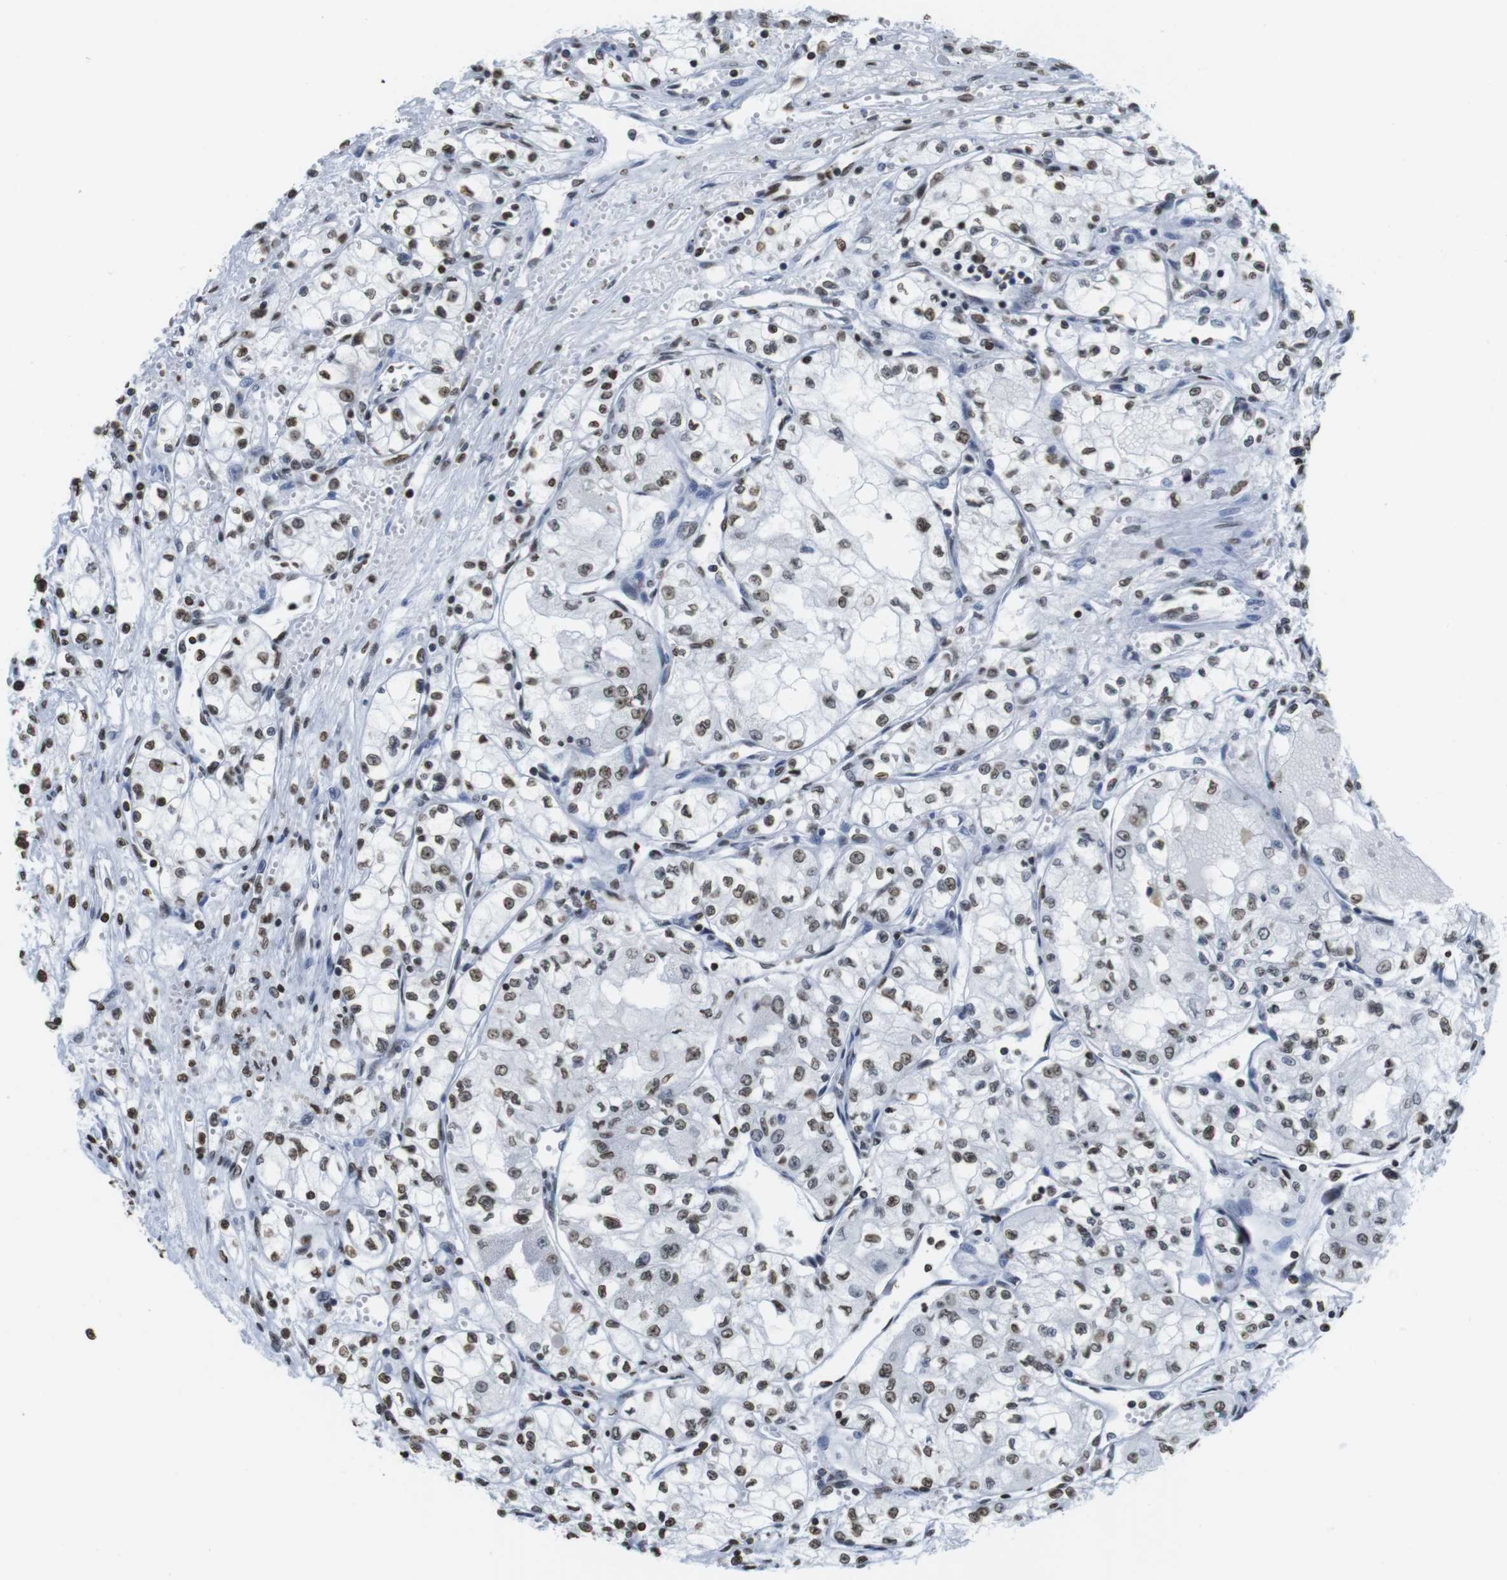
{"staining": {"intensity": "moderate", "quantity": ">75%", "location": "nuclear"}, "tissue": "renal cancer", "cell_type": "Tumor cells", "image_type": "cancer", "snomed": [{"axis": "morphology", "description": "Normal tissue, NOS"}, {"axis": "morphology", "description": "Adenocarcinoma, NOS"}, {"axis": "topography", "description": "Kidney"}], "caption": "A brown stain highlights moderate nuclear staining of a protein in renal cancer (adenocarcinoma) tumor cells.", "gene": "BSX", "patient": {"sex": "male", "age": 59}}